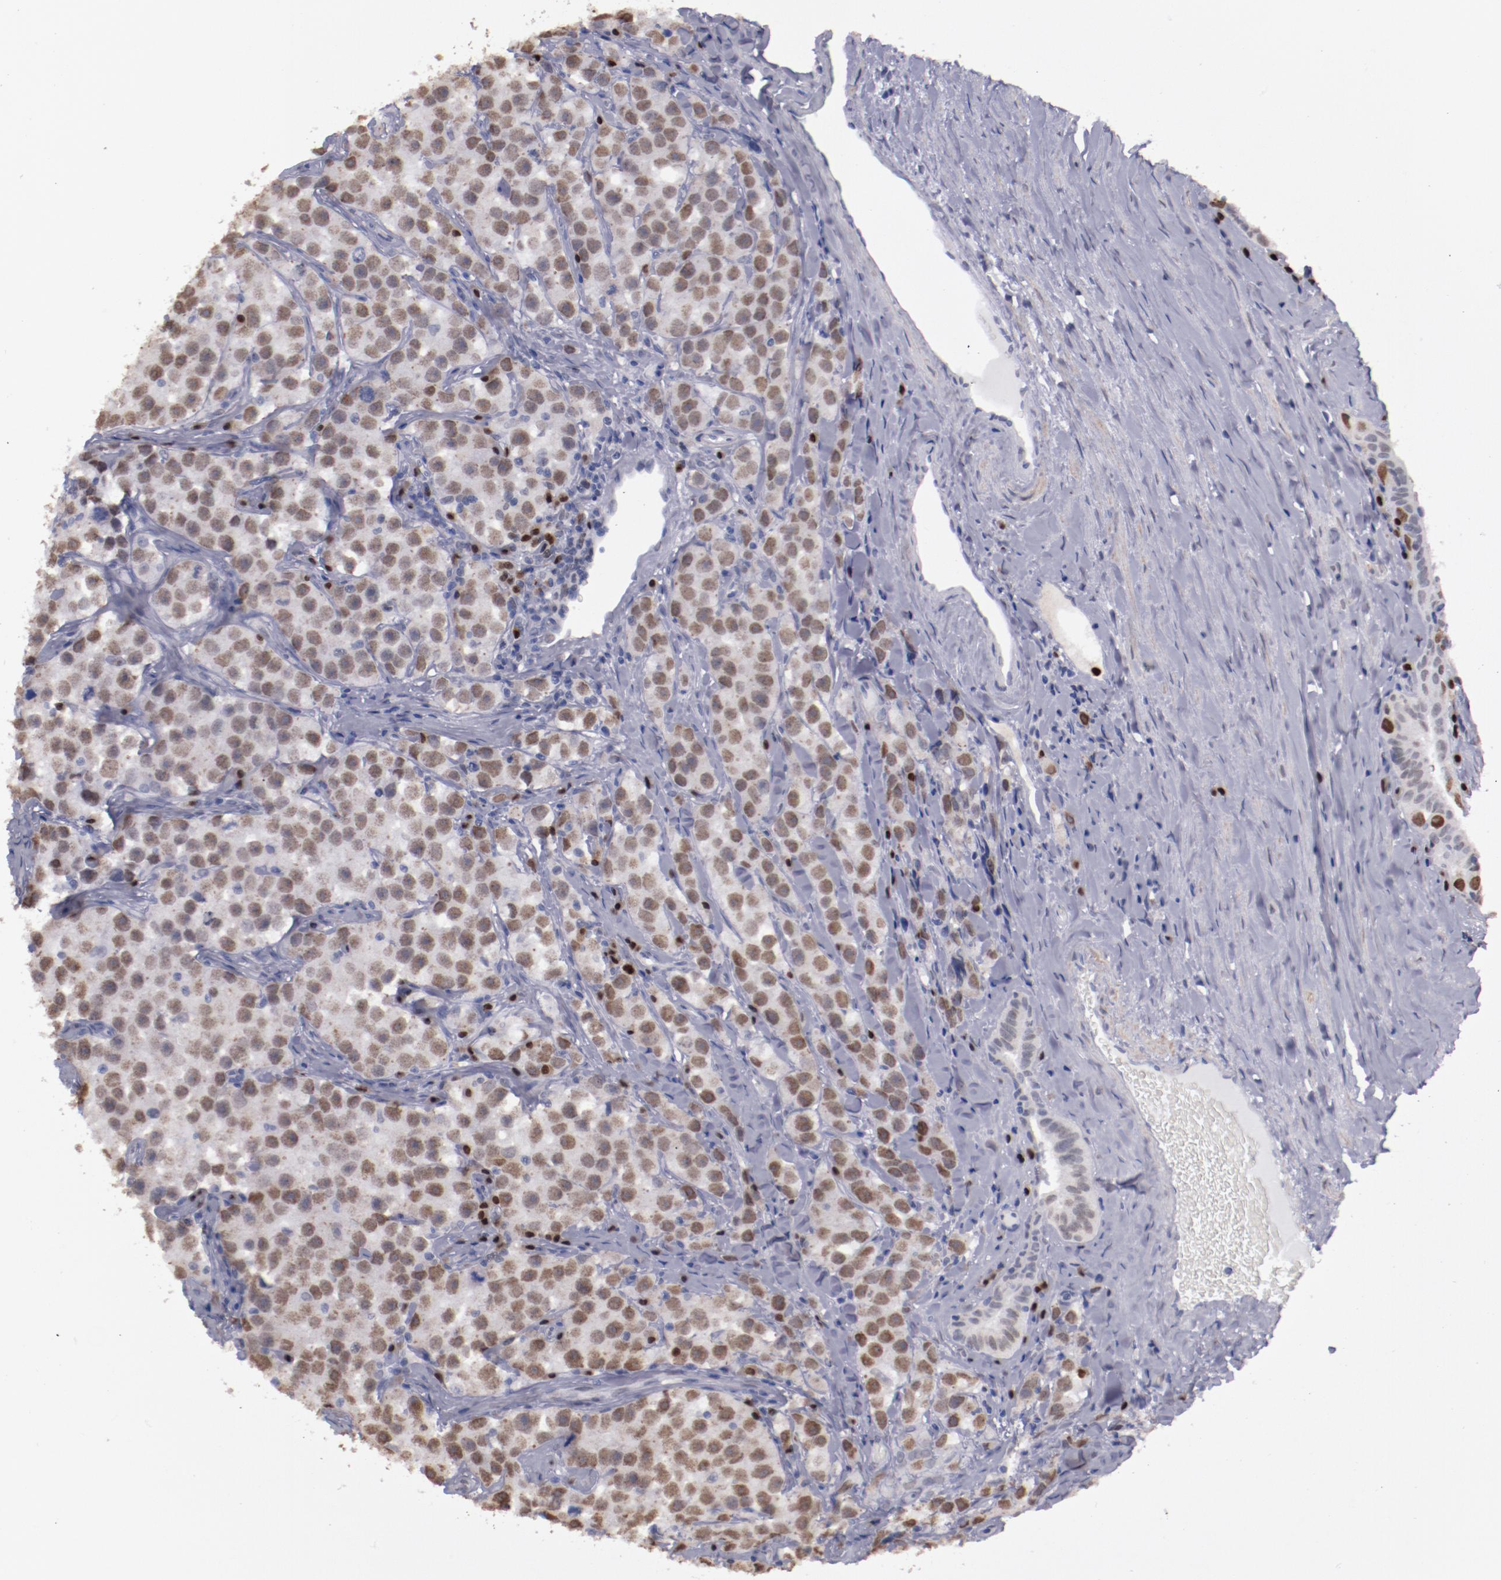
{"staining": {"intensity": "moderate", "quantity": ">75%", "location": "nuclear"}, "tissue": "testis cancer", "cell_type": "Tumor cells", "image_type": "cancer", "snomed": [{"axis": "morphology", "description": "Seminoma, NOS"}, {"axis": "topography", "description": "Testis"}], "caption": "Testis seminoma stained with a protein marker exhibits moderate staining in tumor cells.", "gene": "IRF4", "patient": {"sex": "male", "age": 32}}